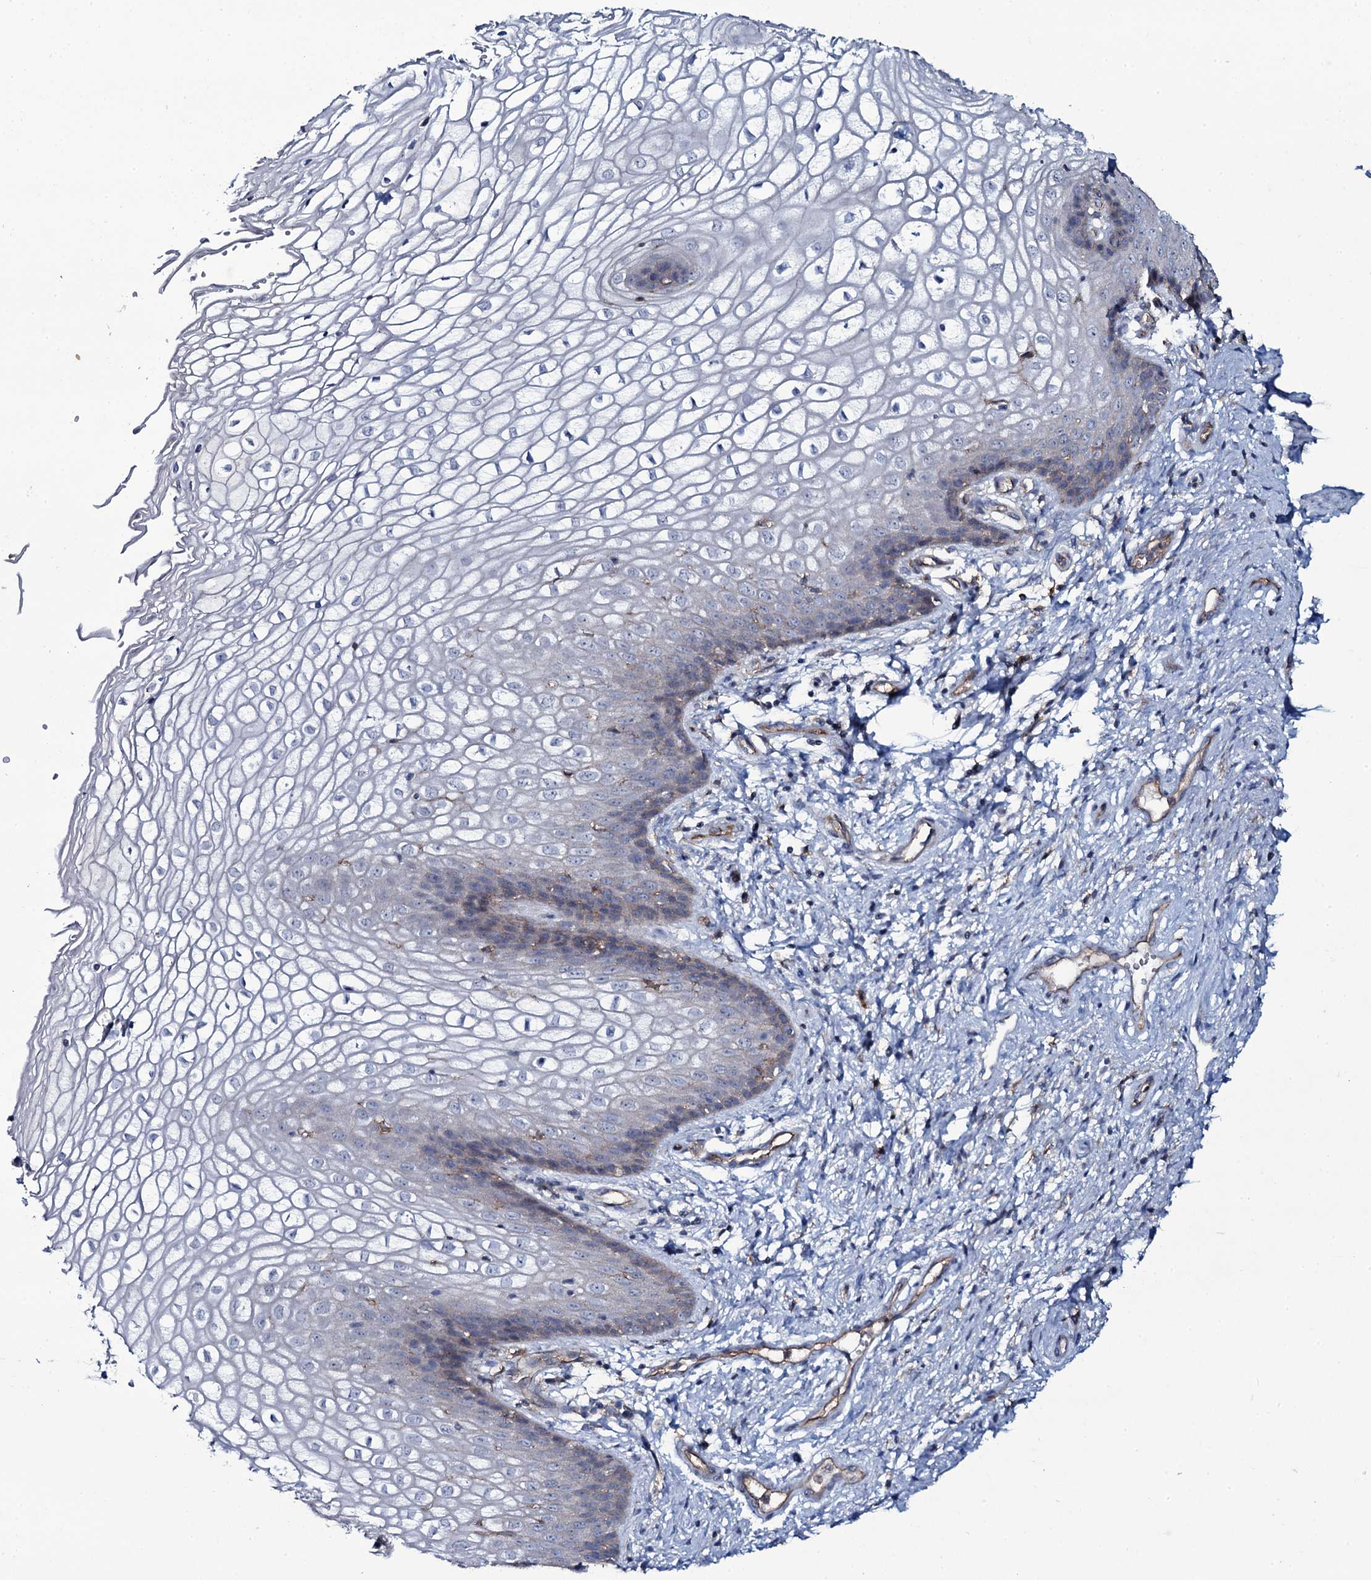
{"staining": {"intensity": "weak", "quantity": "<25%", "location": "cytoplasmic/membranous"}, "tissue": "vagina", "cell_type": "Squamous epithelial cells", "image_type": "normal", "snomed": [{"axis": "morphology", "description": "Normal tissue, NOS"}, {"axis": "topography", "description": "Vagina"}], "caption": "IHC image of benign vagina stained for a protein (brown), which reveals no positivity in squamous epithelial cells.", "gene": "SNAP23", "patient": {"sex": "female", "age": 34}}